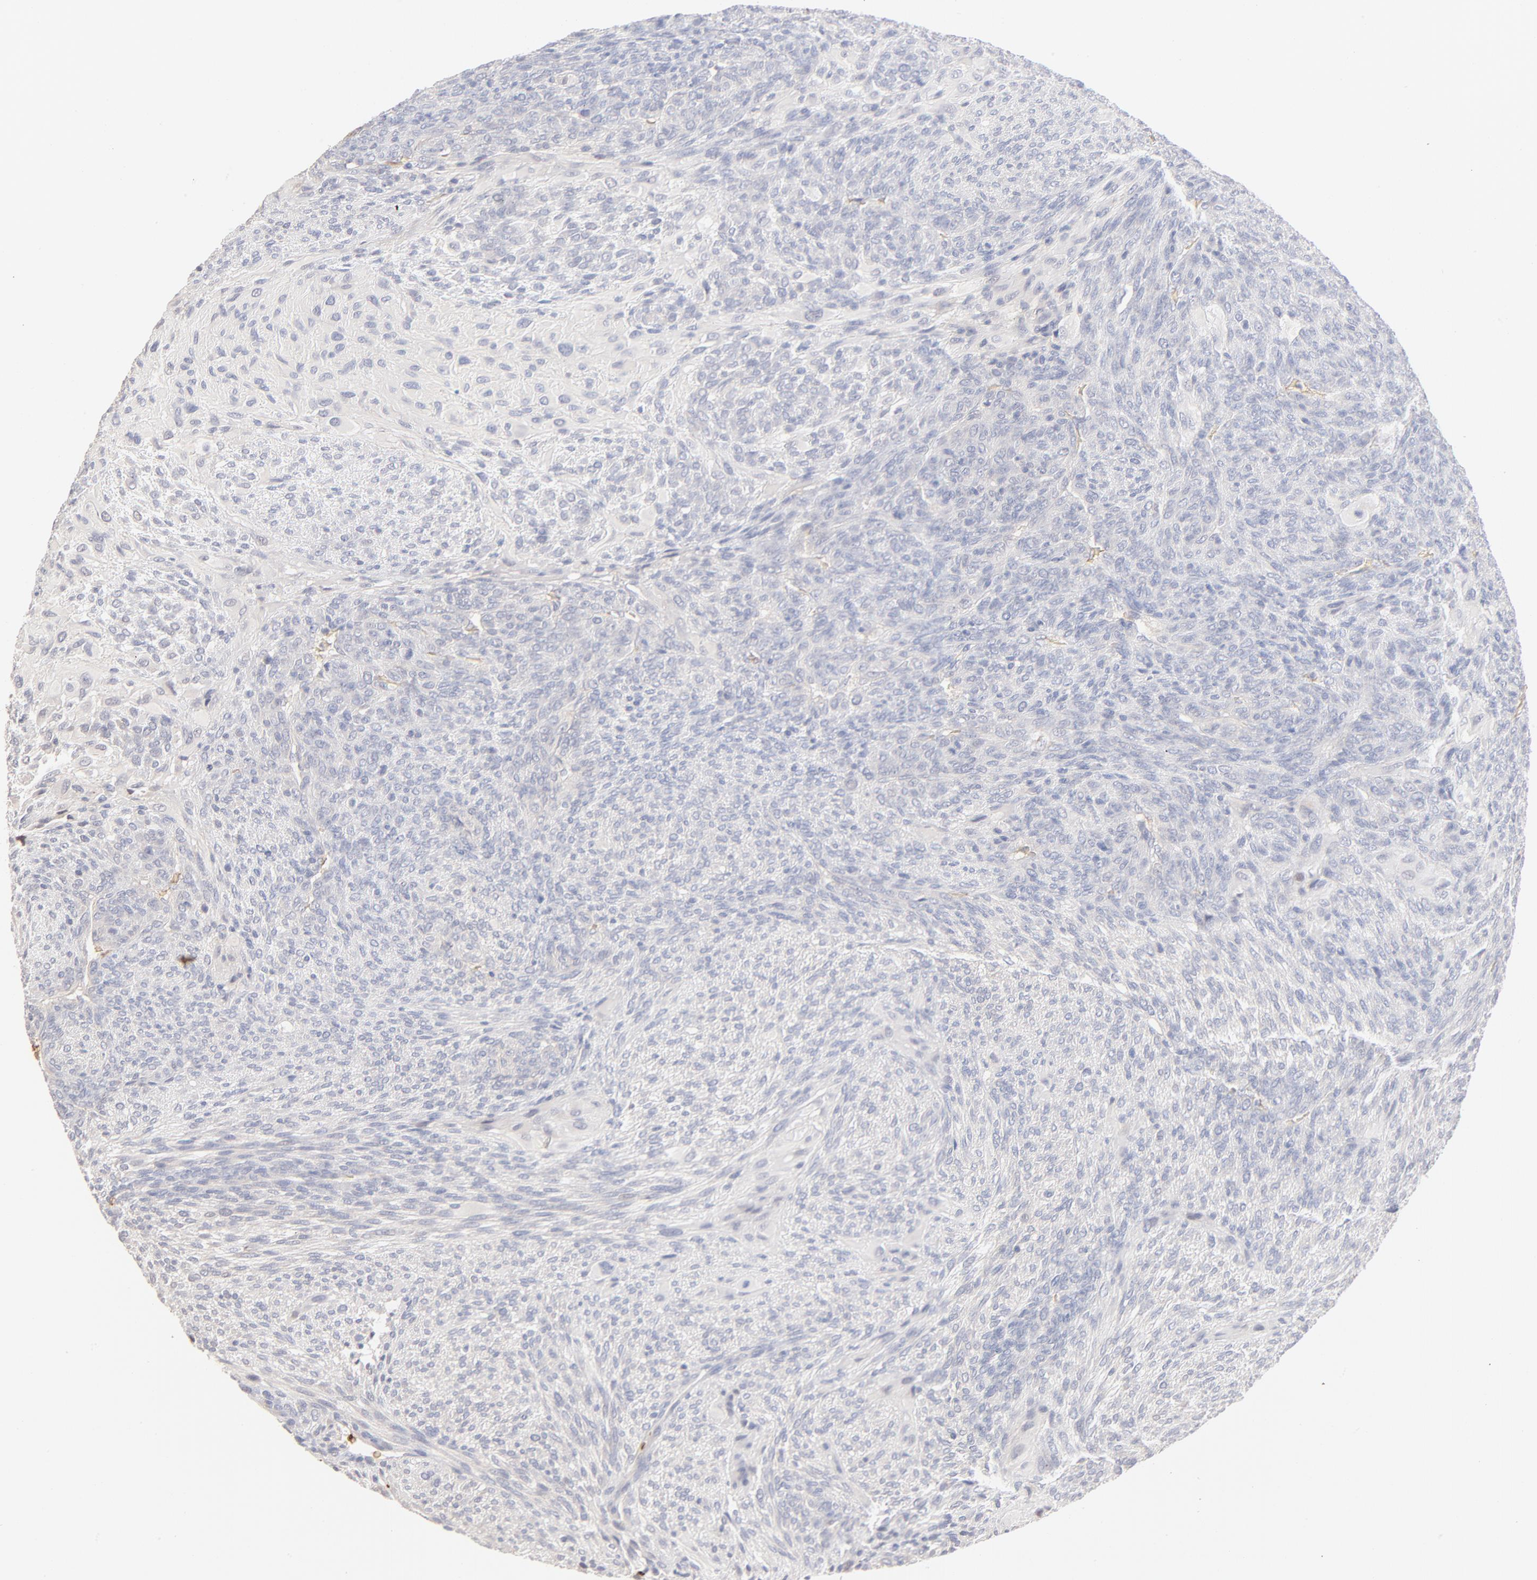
{"staining": {"intensity": "negative", "quantity": "none", "location": "none"}, "tissue": "glioma", "cell_type": "Tumor cells", "image_type": "cancer", "snomed": [{"axis": "morphology", "description": "Glioma, malignant, High grade"}, {"axis": "topography", "description": "Cerebral cortex"}], "caption": "This photomicrograph is of glioma stained with immunohistochemistry (IHC) to label a protein in brown with the nuclei are counter-stained blue. There is no positivity in tumor cells.", "gene": "SPTB", "patient": {"sex": "female", "age": 55}}